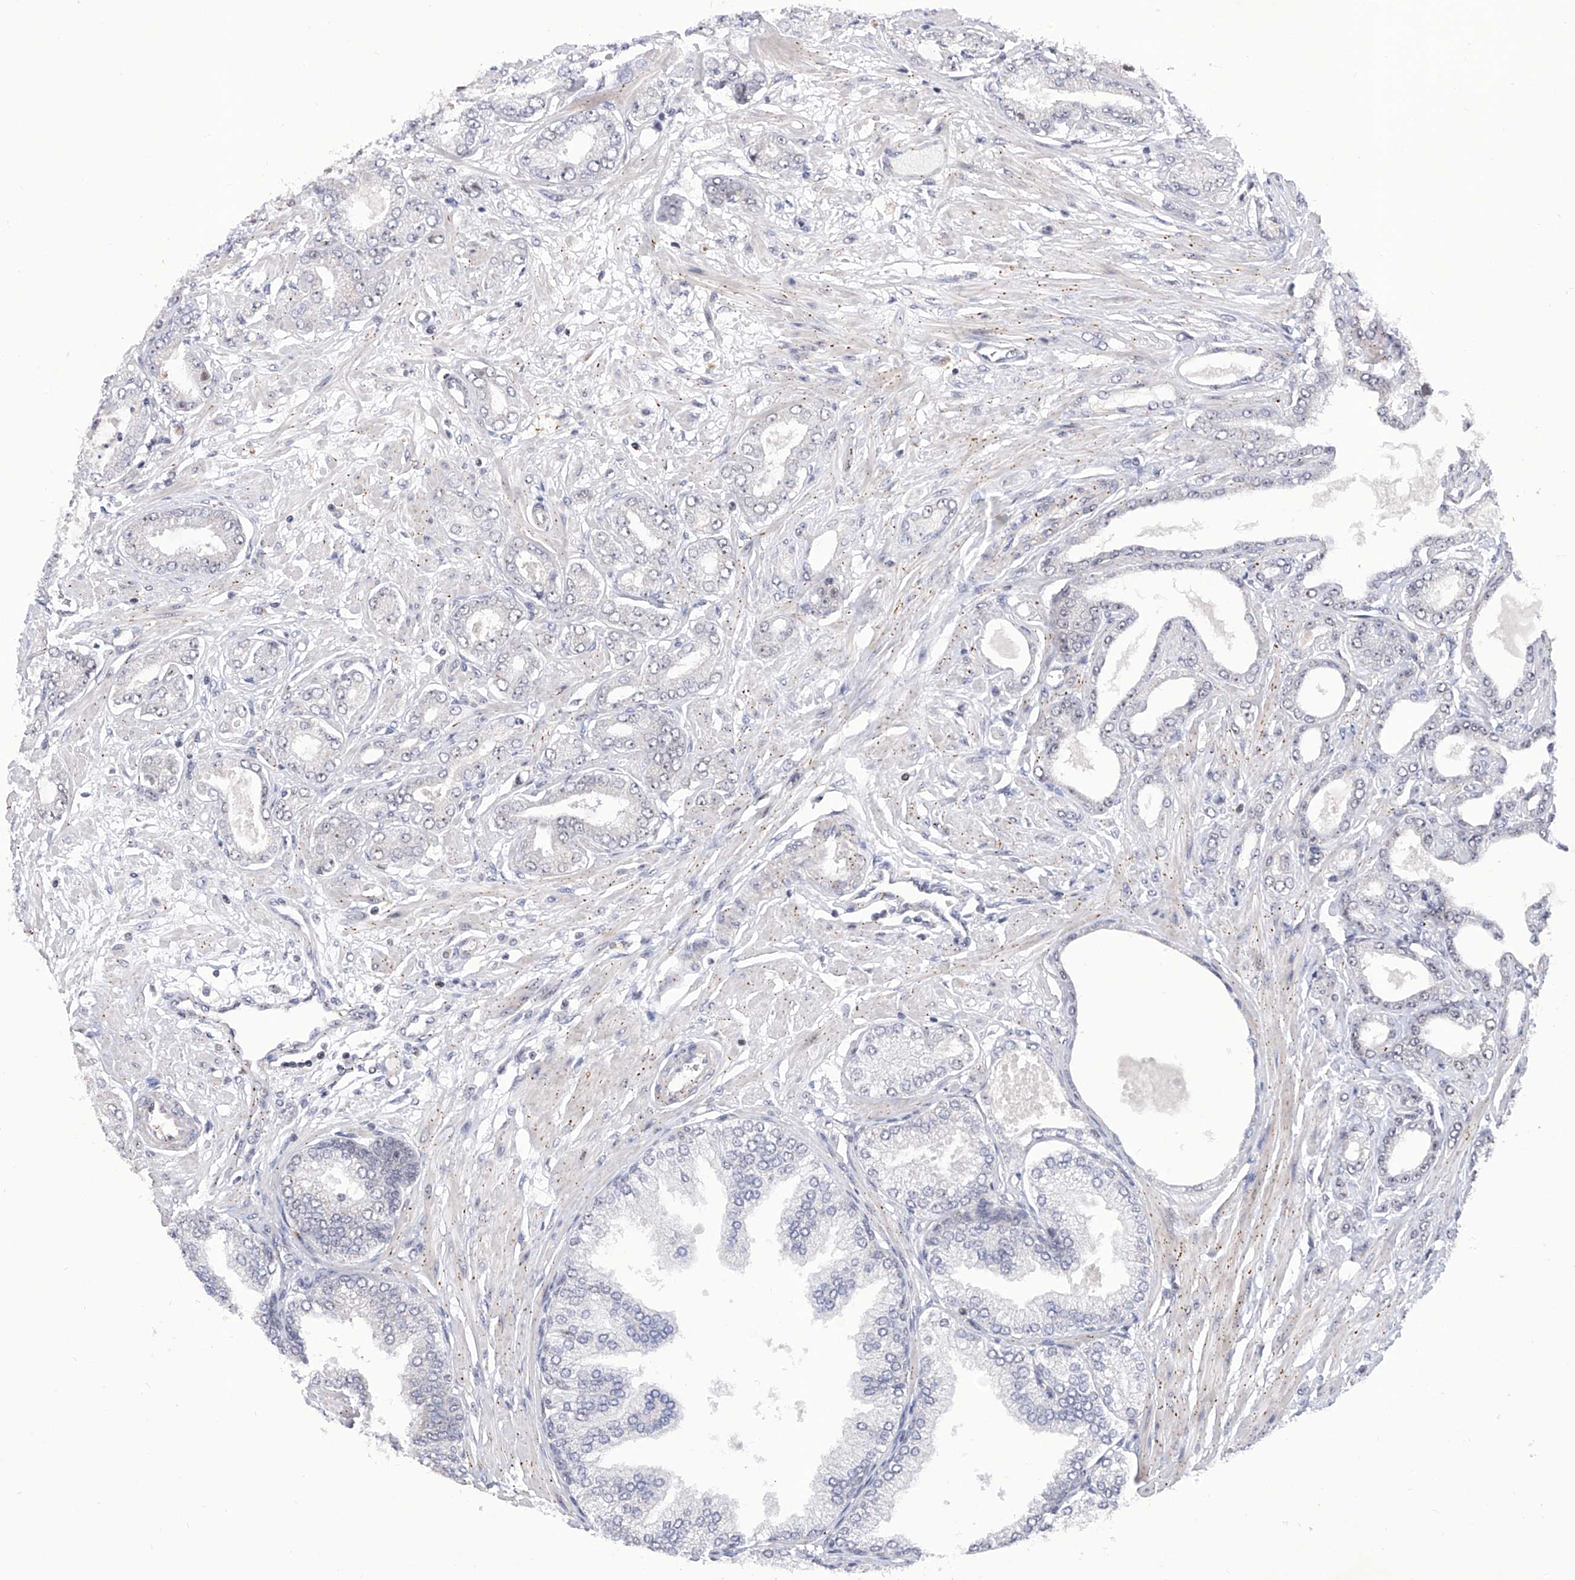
{"staining": {"intensity": "weak", "quantity": "25%-75%", "location": "nuclear"}, "tissue": "prostate cancer", "cell_type": "Tumor cells", "image_type": "cancer", "snomed": [{"axis": "morphology", "description": "Adenocarcinoma, Low grade"}, {"axis": "topography", "description": "Prostate"}], "caption": "Protein staining reveals weak nuclear positivity in approximately 25%-75% of tumor cells in prostate cancer. (DAB (3,3'-diaminobenzidine) IHC with brightfield microscopy, high magnification).", "gene": "RAD54L", "patient": {"sex": "male", "age": 63}}